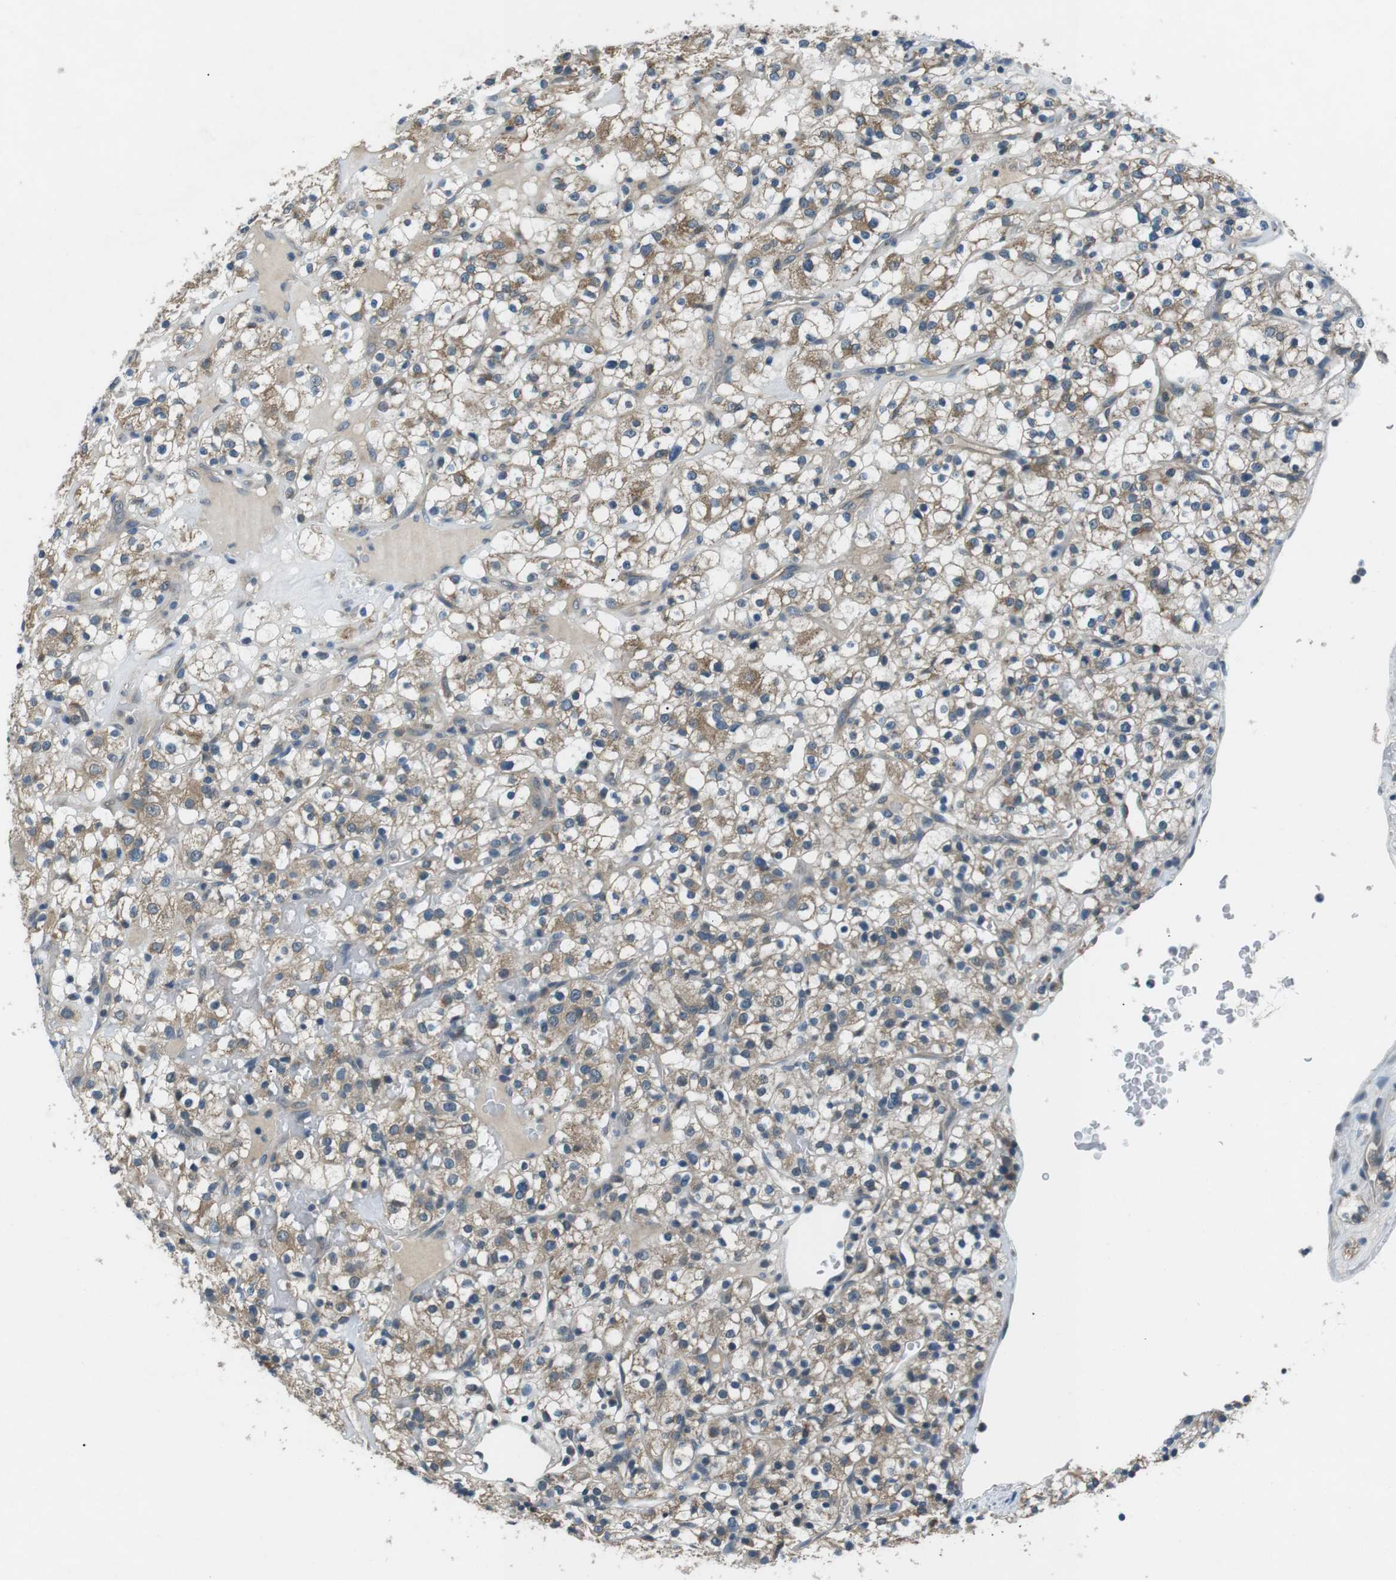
{"staining": {"intensity": "moderate", "quantity": ">75%", "location": "cytoplasmic/membranous"}, "tissue": "renal cancer", "cell_type": "Tumor cells", "image_type": "cancer", "snomed": [{"axis": "morphology", "description": "Normal tissue, NOS"}, {"axis": "morphology", "description": "Adenocarcinoma, NOS"}, {"axis": "topography", "description": "Kidney"}], "caption": "High-magnification brightfield microscopy of adenocarcinoma (renal) stained with DAB (brown) and counterstained with hematoxylin (blue). tumor cells exhibit moderate cytoplasmic/membranous positivity is identified in approximately>75% of cells.", "gene": "FAM3B", "patient": {"sex": "female", "age": 72}}